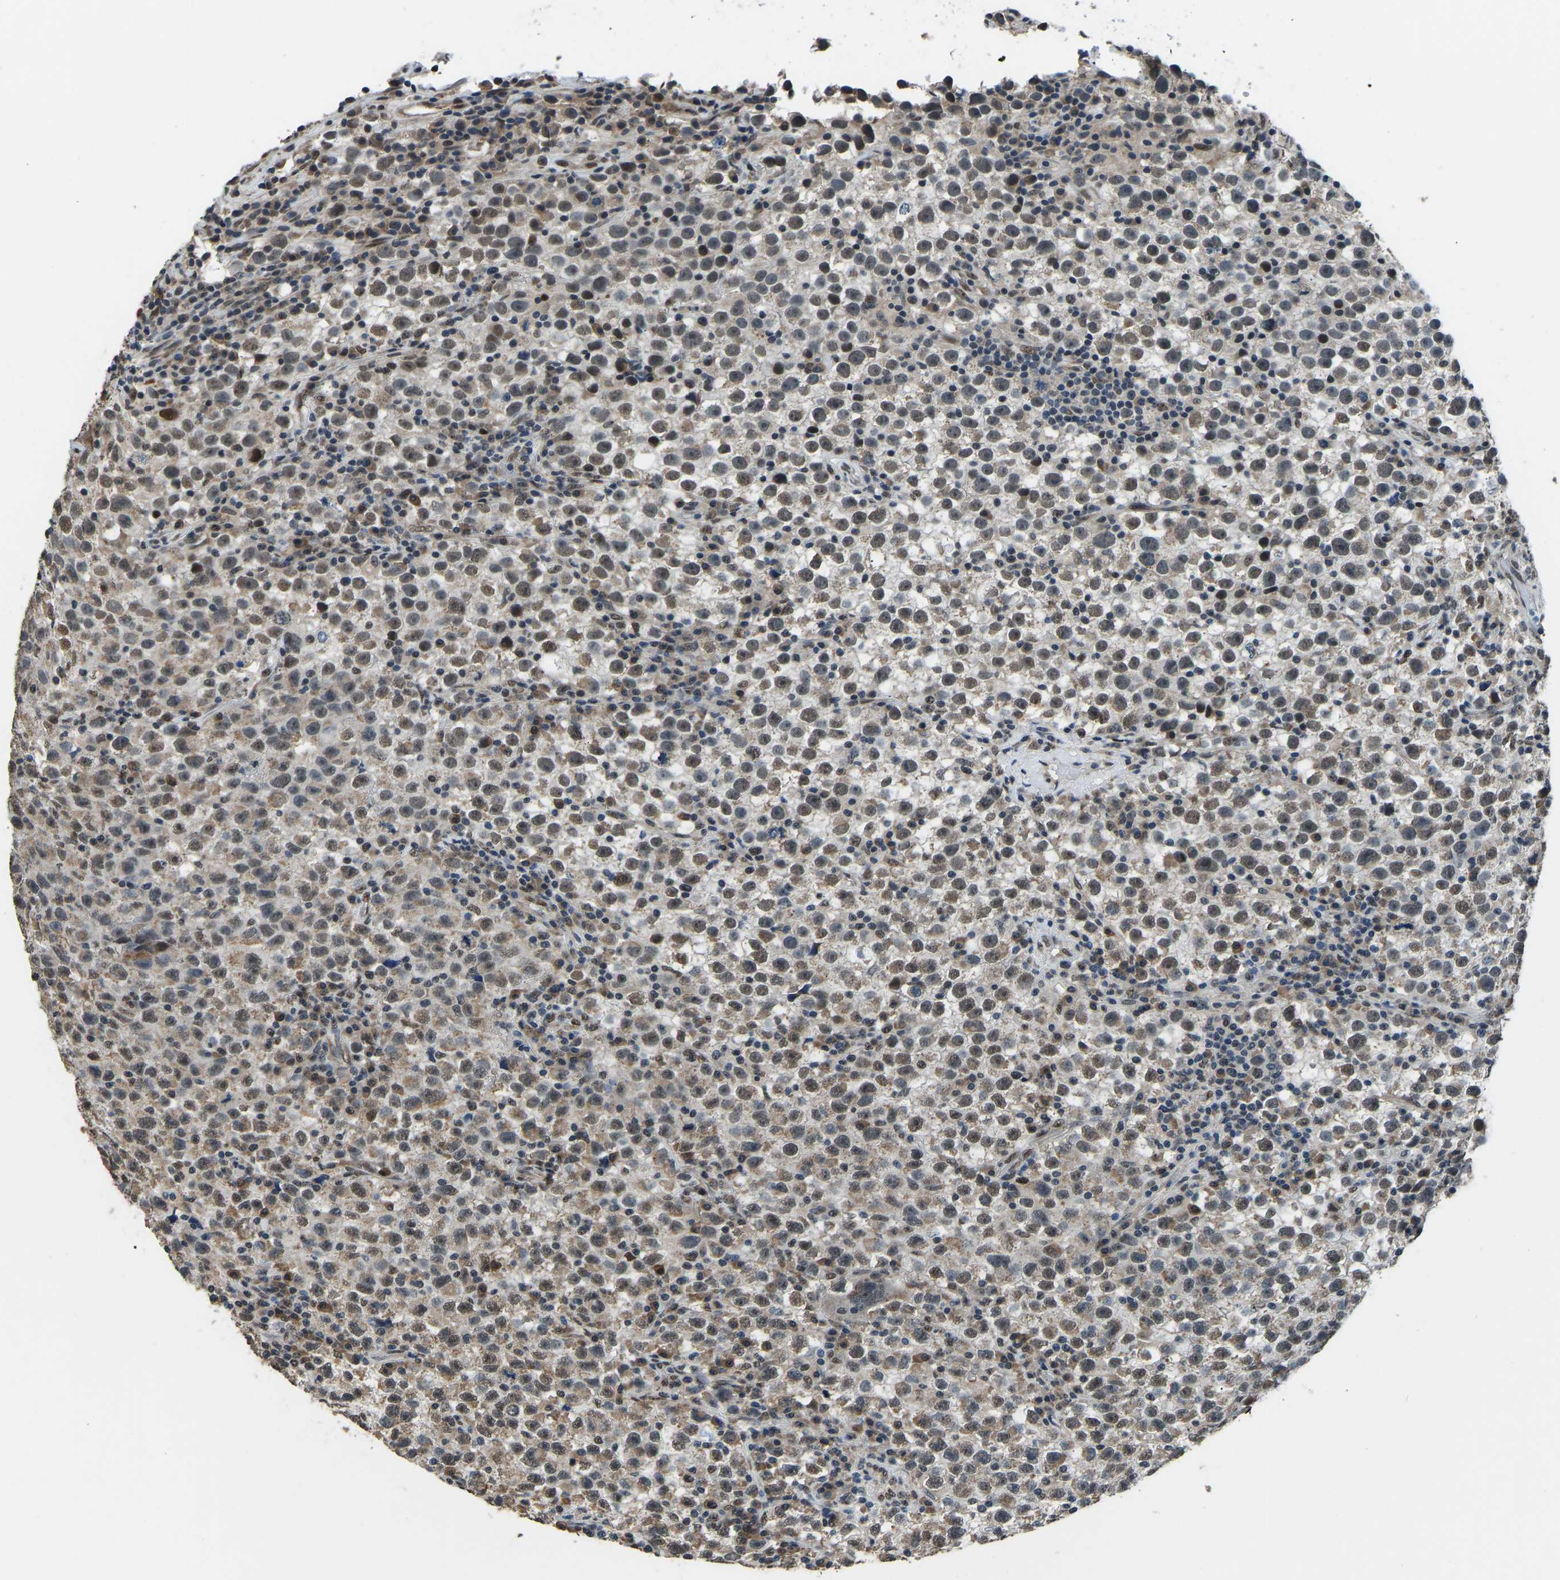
{"staining": {"intensity": "moderate", "quantity": "25%-75%", "location": "cytoplasmic/membranous,nuclear"}, "tissue": "testis cancer", "cell_type": "Tumor cells", "image_type": "cancer", "snomed": [{"axis": "morphology", "description": "Seminoma, NOS"}, {"axis": "topography", "description": "Testis"}], "caption": "Protein expression analysis of testis cancer (seminoma) shows moderate cytoplasmic/membranous and nuclear expression in approximately 25%-75% of tumor cells.", "gene": "FOS", "patient": {"sex": "male", "age": 22}}